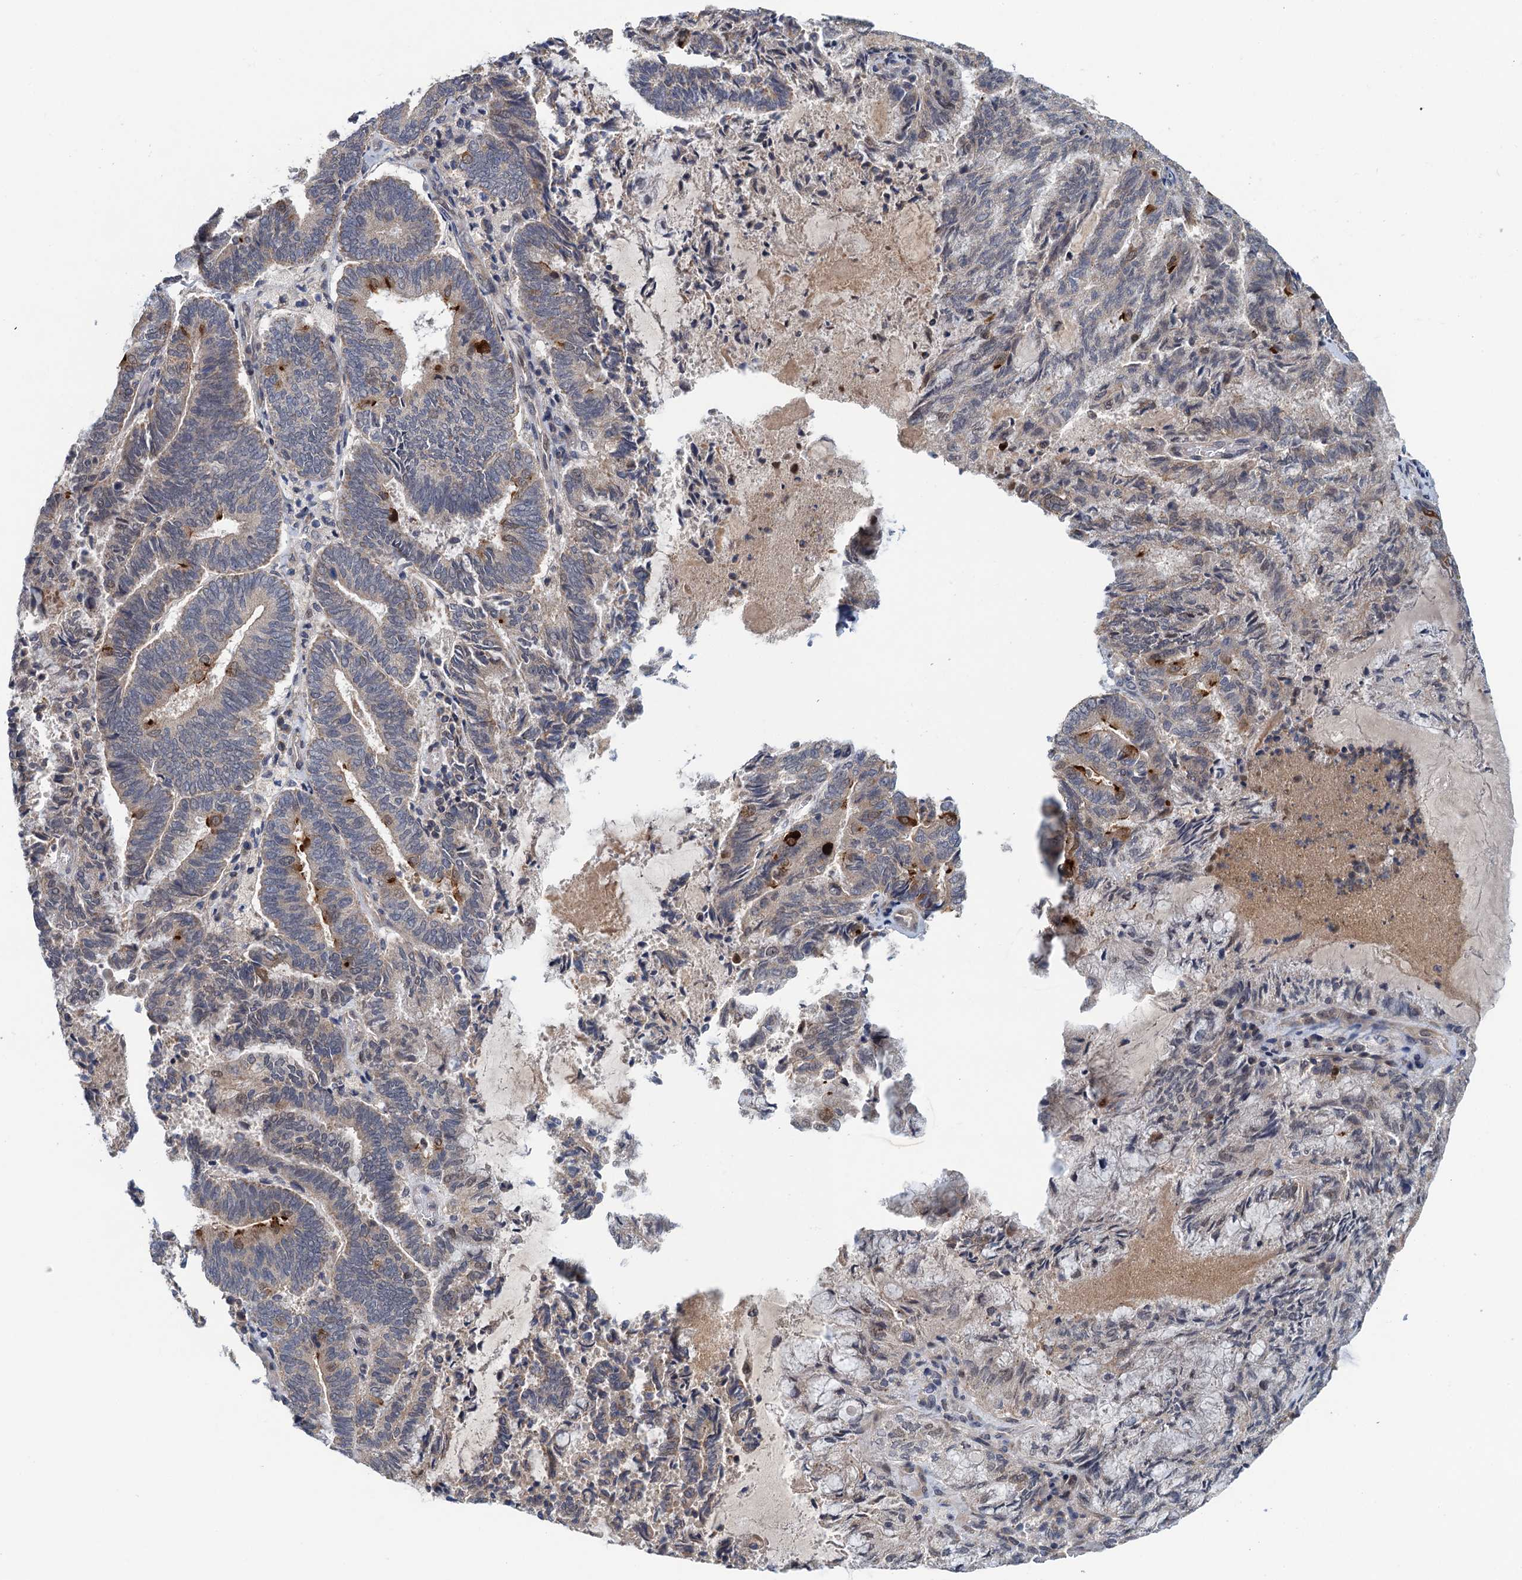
{"staining": {"intensity": "negative", "quantity": "none", "location": "none"}, "tissue": "endometrial cancer", "cell_type": "Tumor cells", "image_type": "cancer", "snomed": [{"axis": "morphology", "description": "Adenocarcinoma, NOS"}, {"axis": "topography", "description": "Endometrium"}], "caption": "A histopathology image of human endometrial adenocarcinoma is negative for staining in tumor cells.", "gene": "MDM1", "patient": {"sex": "female", "age": 80}}